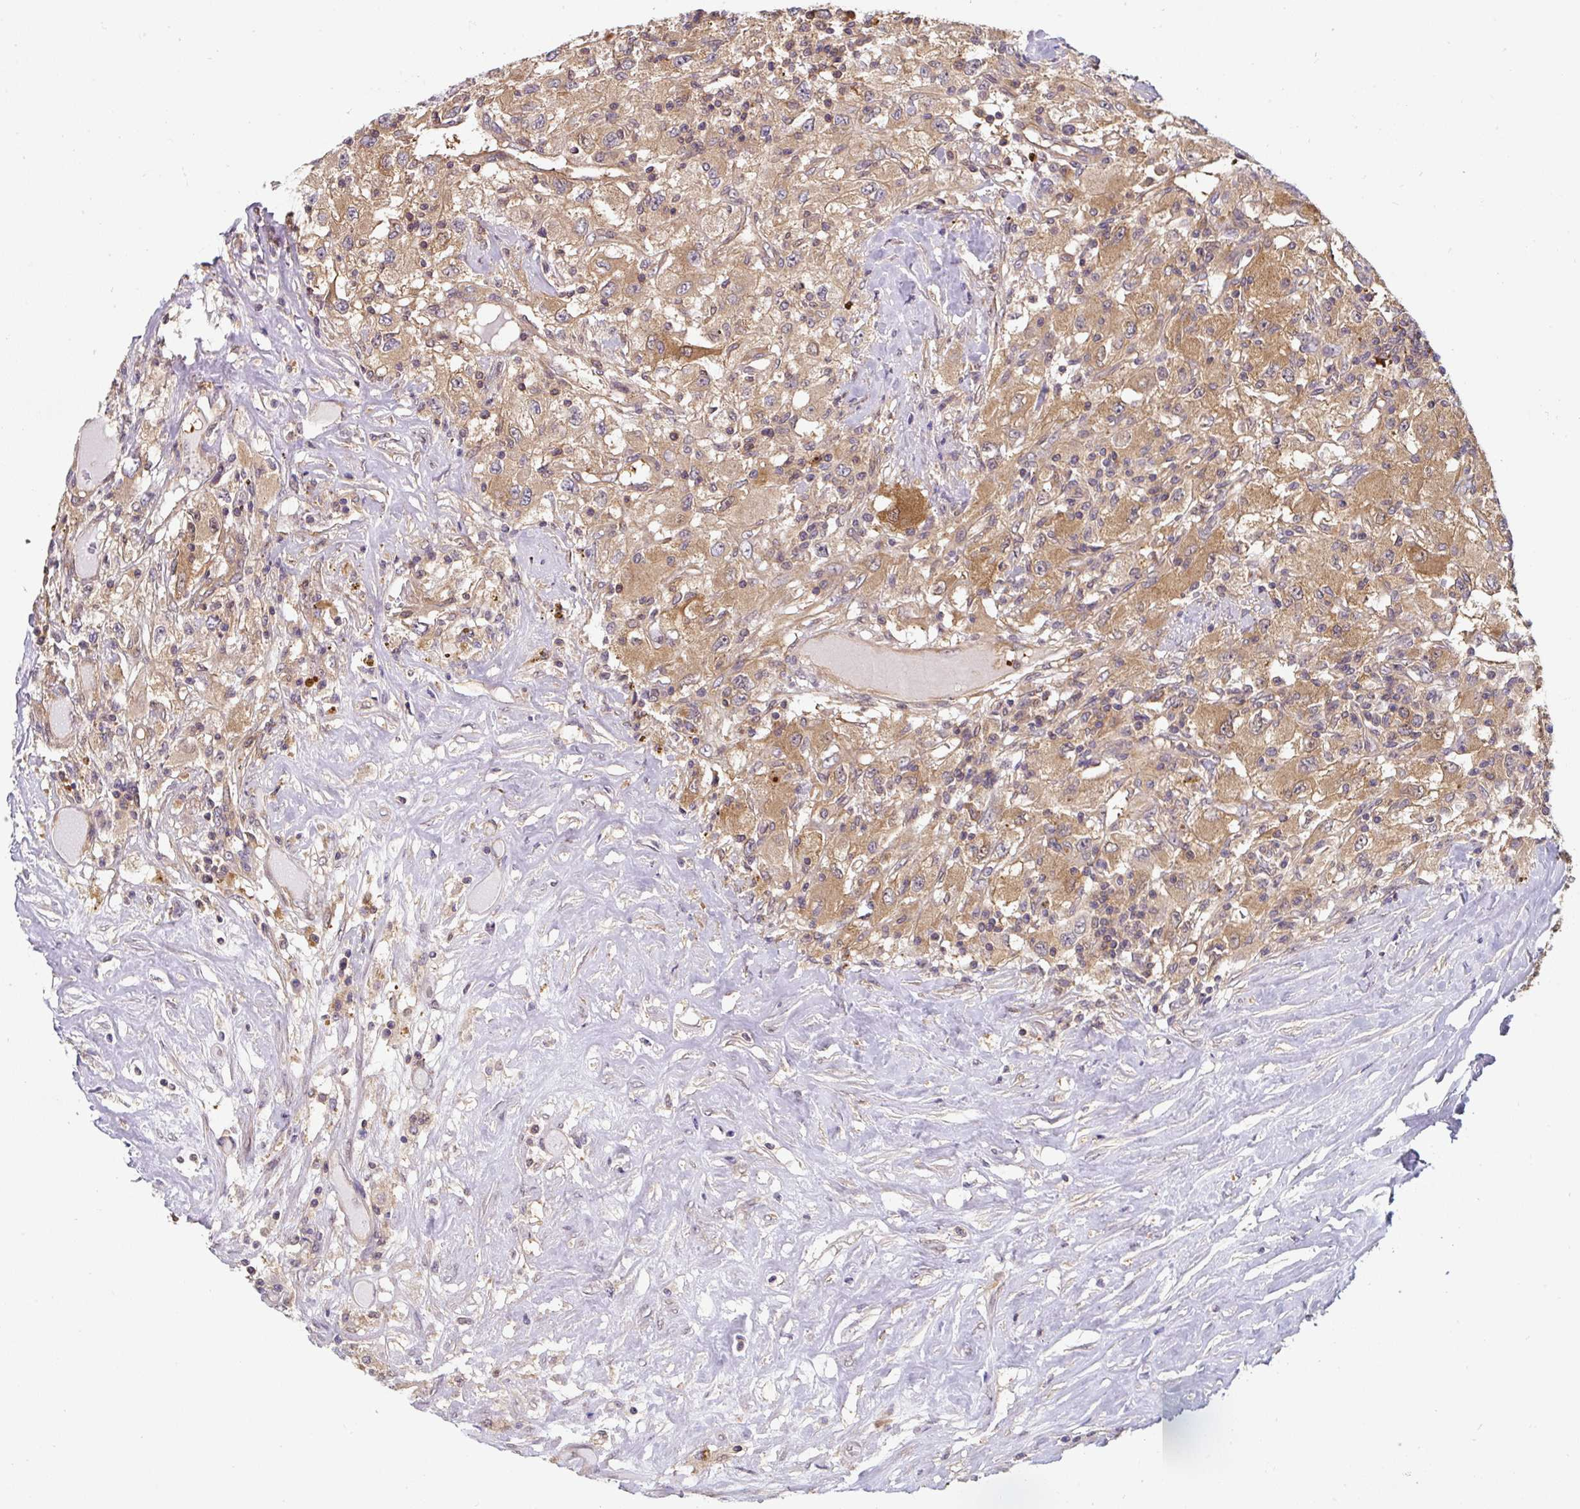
{"staining": {"intensity": "moderate", "quantity": ">75%", "location": "cytoplasmic/membranous"}, "tissue": "renal cancer", "cell_type": "Tumor cells", "image_type": "cancer", "snomed": [{"axis": "morphology", "description": "Adenocarcinoma, NOS"}, {"axis": "topography", "description": "Kidney"}], "caption": "This micrograph displays IHC staining of renal cancer, with medium moderate cytoplasmic/membranous staining in about >75% of tumor cells.", "gene": "ST13", "patient": {"sex": "female", "age": 67}}